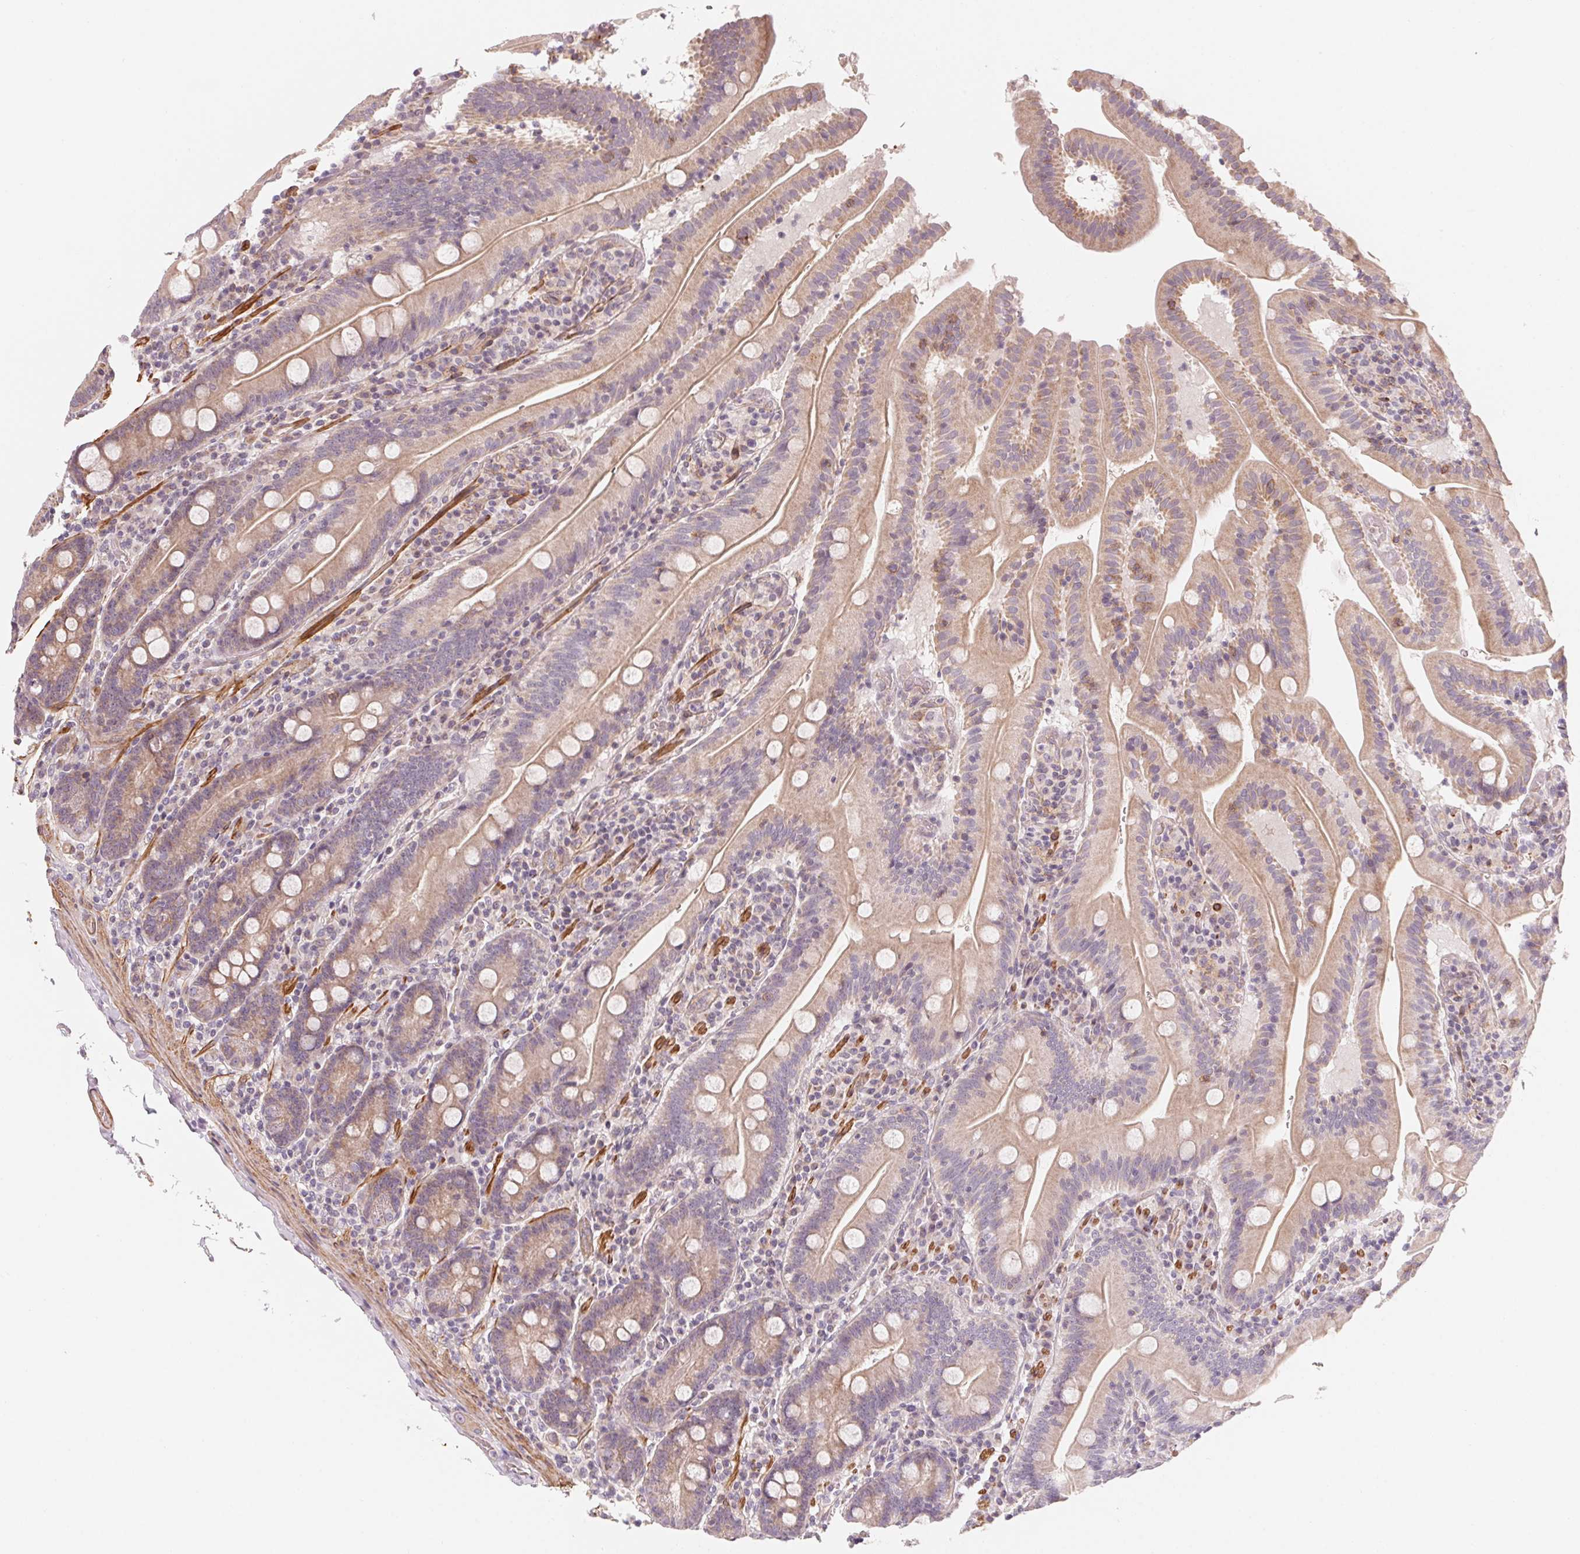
{"staining": {"intensity": "weak", "quantity": ">75%", "location": "cytoplasmic/membranous"}, "tissue": "small intestine", "cell_type": "Glandular cells", "image_type": "normal", "snomed": [{"axis": "morphology", "description": "Normal tissue, NOS"}, {"axis": "topography", "description": "Small intestine"}], "caption": "This photomicrograph reveals unremarkable small intestine stained with IHC to label a protein in brown. The cytoplasmic/membranous of glandular cells show weak positivity for the protein. Nuclei are counter-stained blue.", "gene": "CCDC112", "patient": {"sex": "male", "age": 37}}